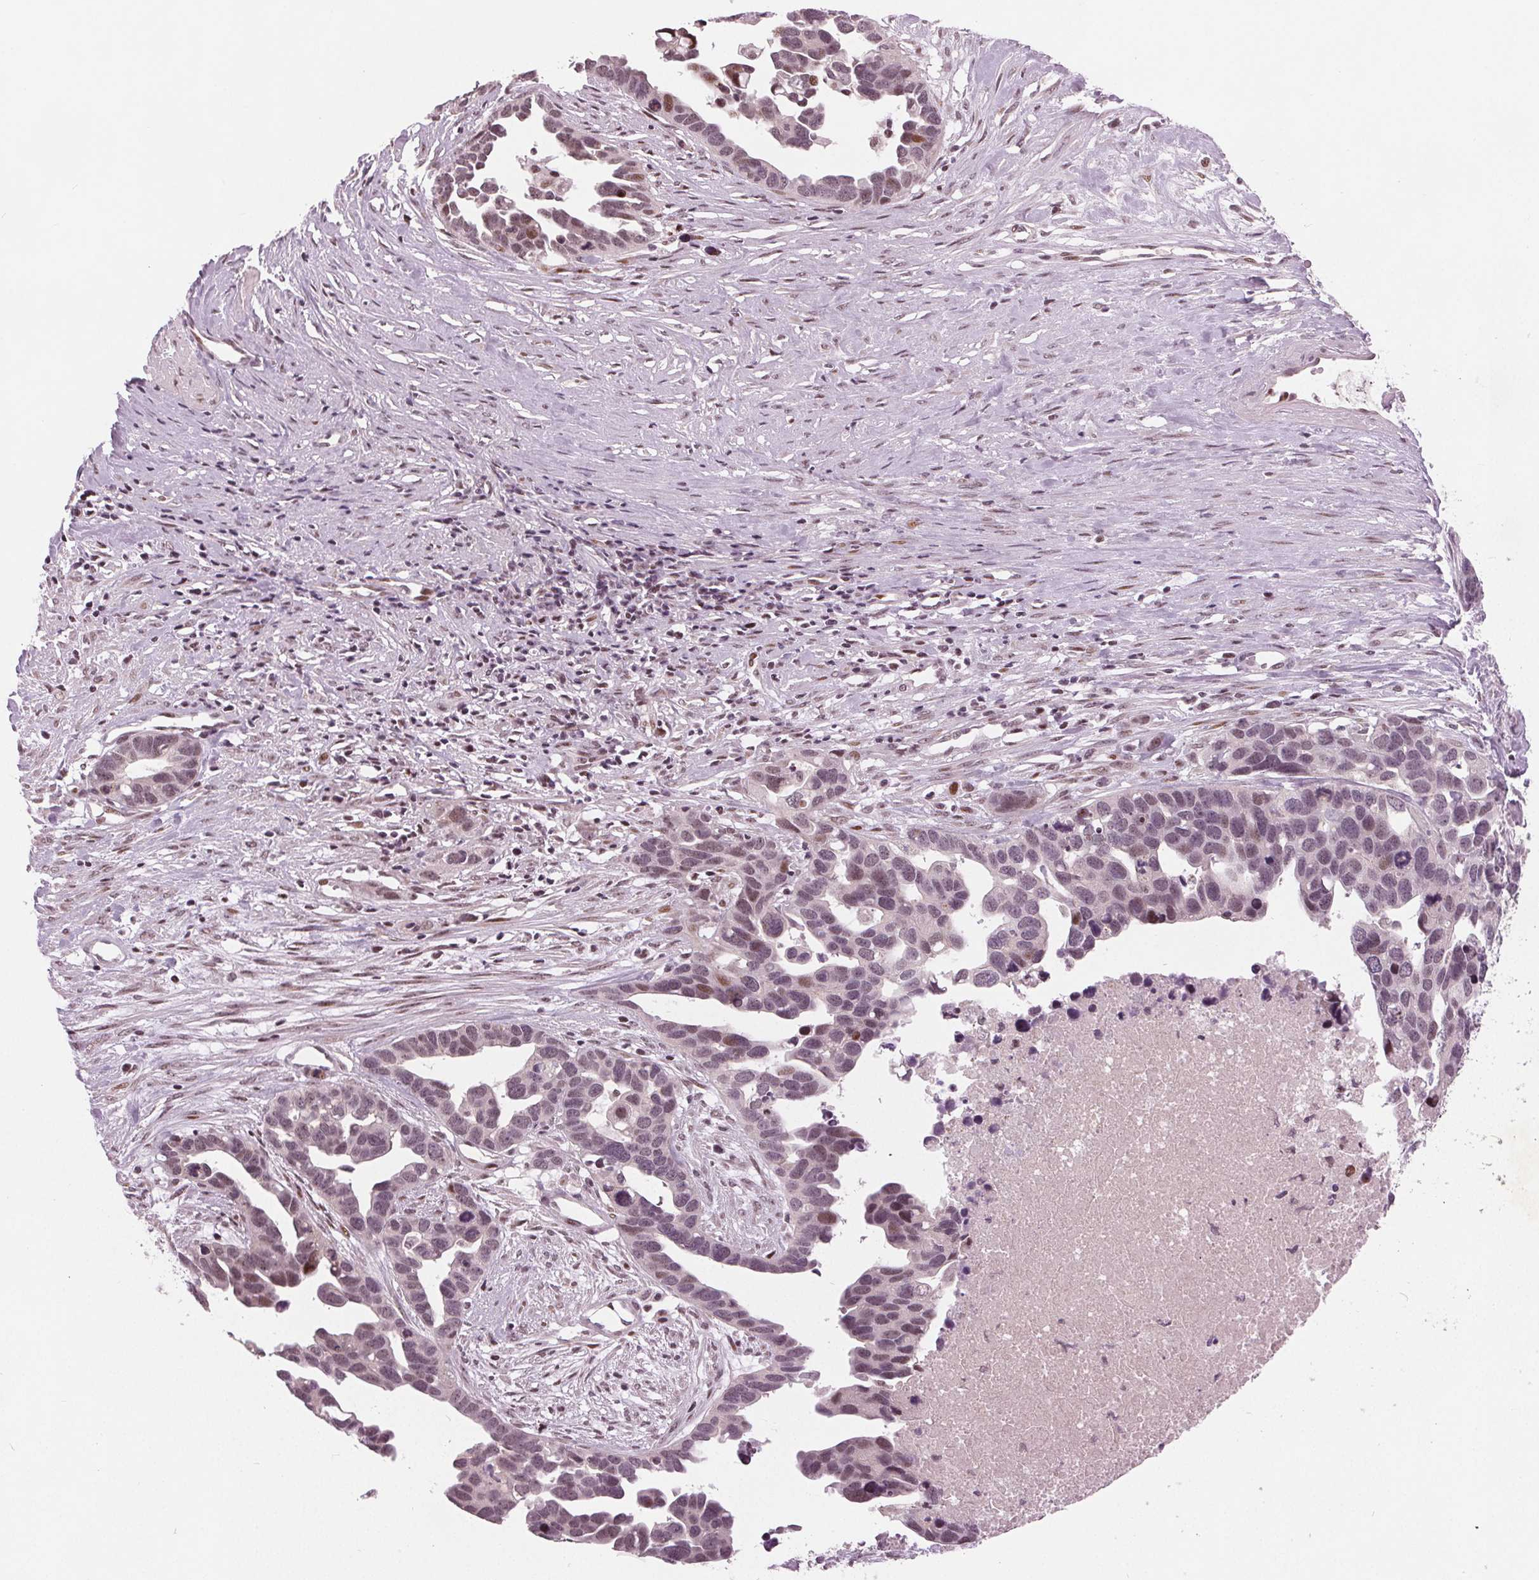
{"staining": {"intensity": "weak", "quantity": ">75%", "location": "nuclear"}, "tissue": "ovarian cancer", "cell_type": "Tumor cells", "image_type": "cancer", "snomed": [{"axis": "morphology", "description": "Cystadenocarcinoma, serous, NOS"}, {"axis": "topography", "description": "Ovary"}], "caption": "Ovarian cancer (serous cystadenocarcinoma) stained for a protein shows weak nuclear positivity in tumor cells.", "gene": "TTC34", "patient": {"sex": "female", "age": 54}}